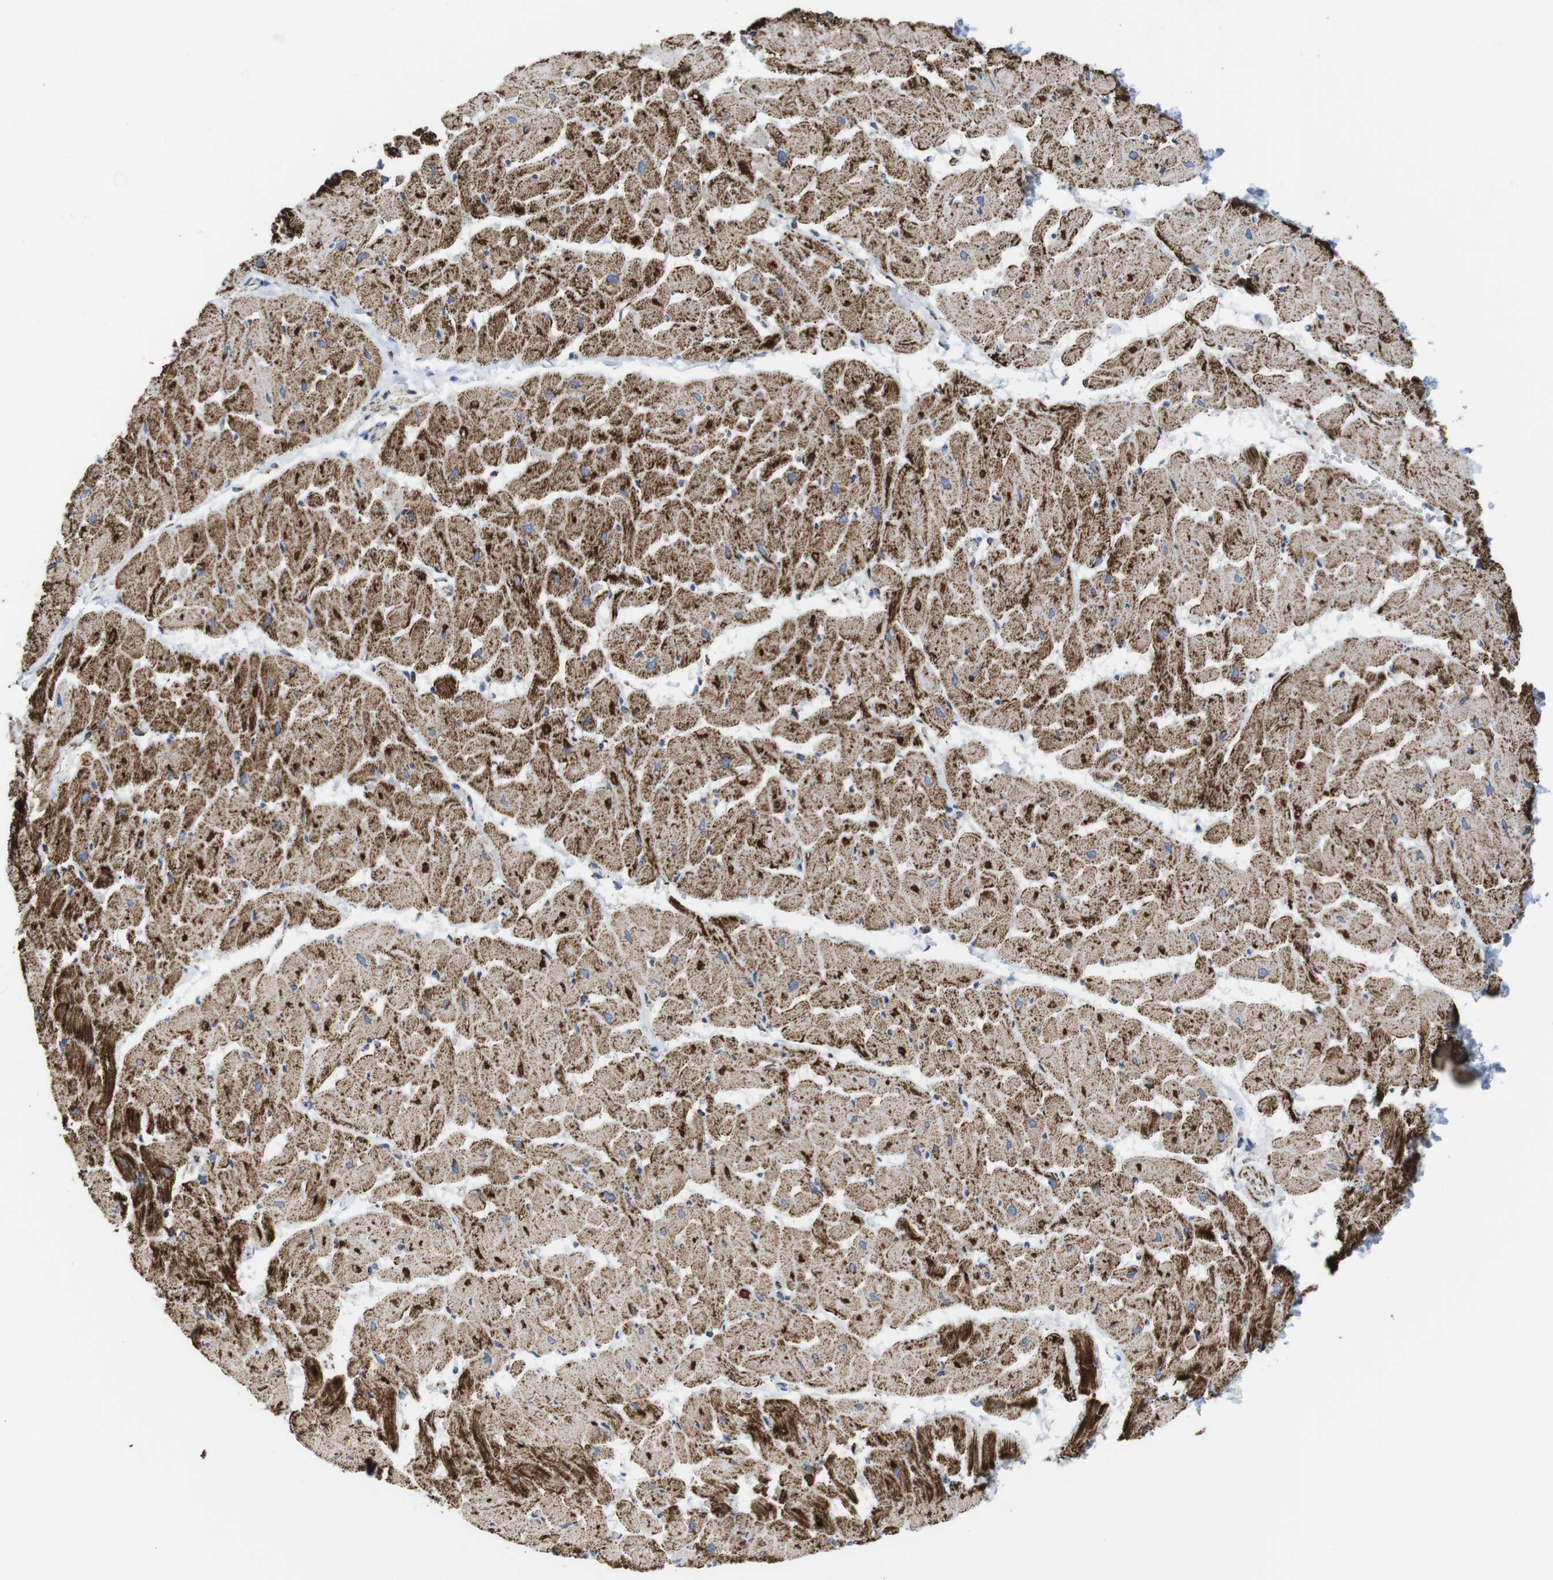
{"staining": {"intensity": "strong", "quantity": ">75%", "location": "cytoplasmic/membranous"}, "tissue": "heart muscle", "cell_type": "Cardiomyocytes", "image_type": "normal", "snomed": [{"axis": "morphology", "description": "Normal tissue, NOS"}, {"axis": "topography", "description": "Heart"}], "caption": "Protein expression analysis of normal heart muscle exhibits strong cytoplasmic/membranous staining in about >75% of cardiomyocytes.", "gene": "ATP5PO", "patient": {"sex": "female", "age": 19}}